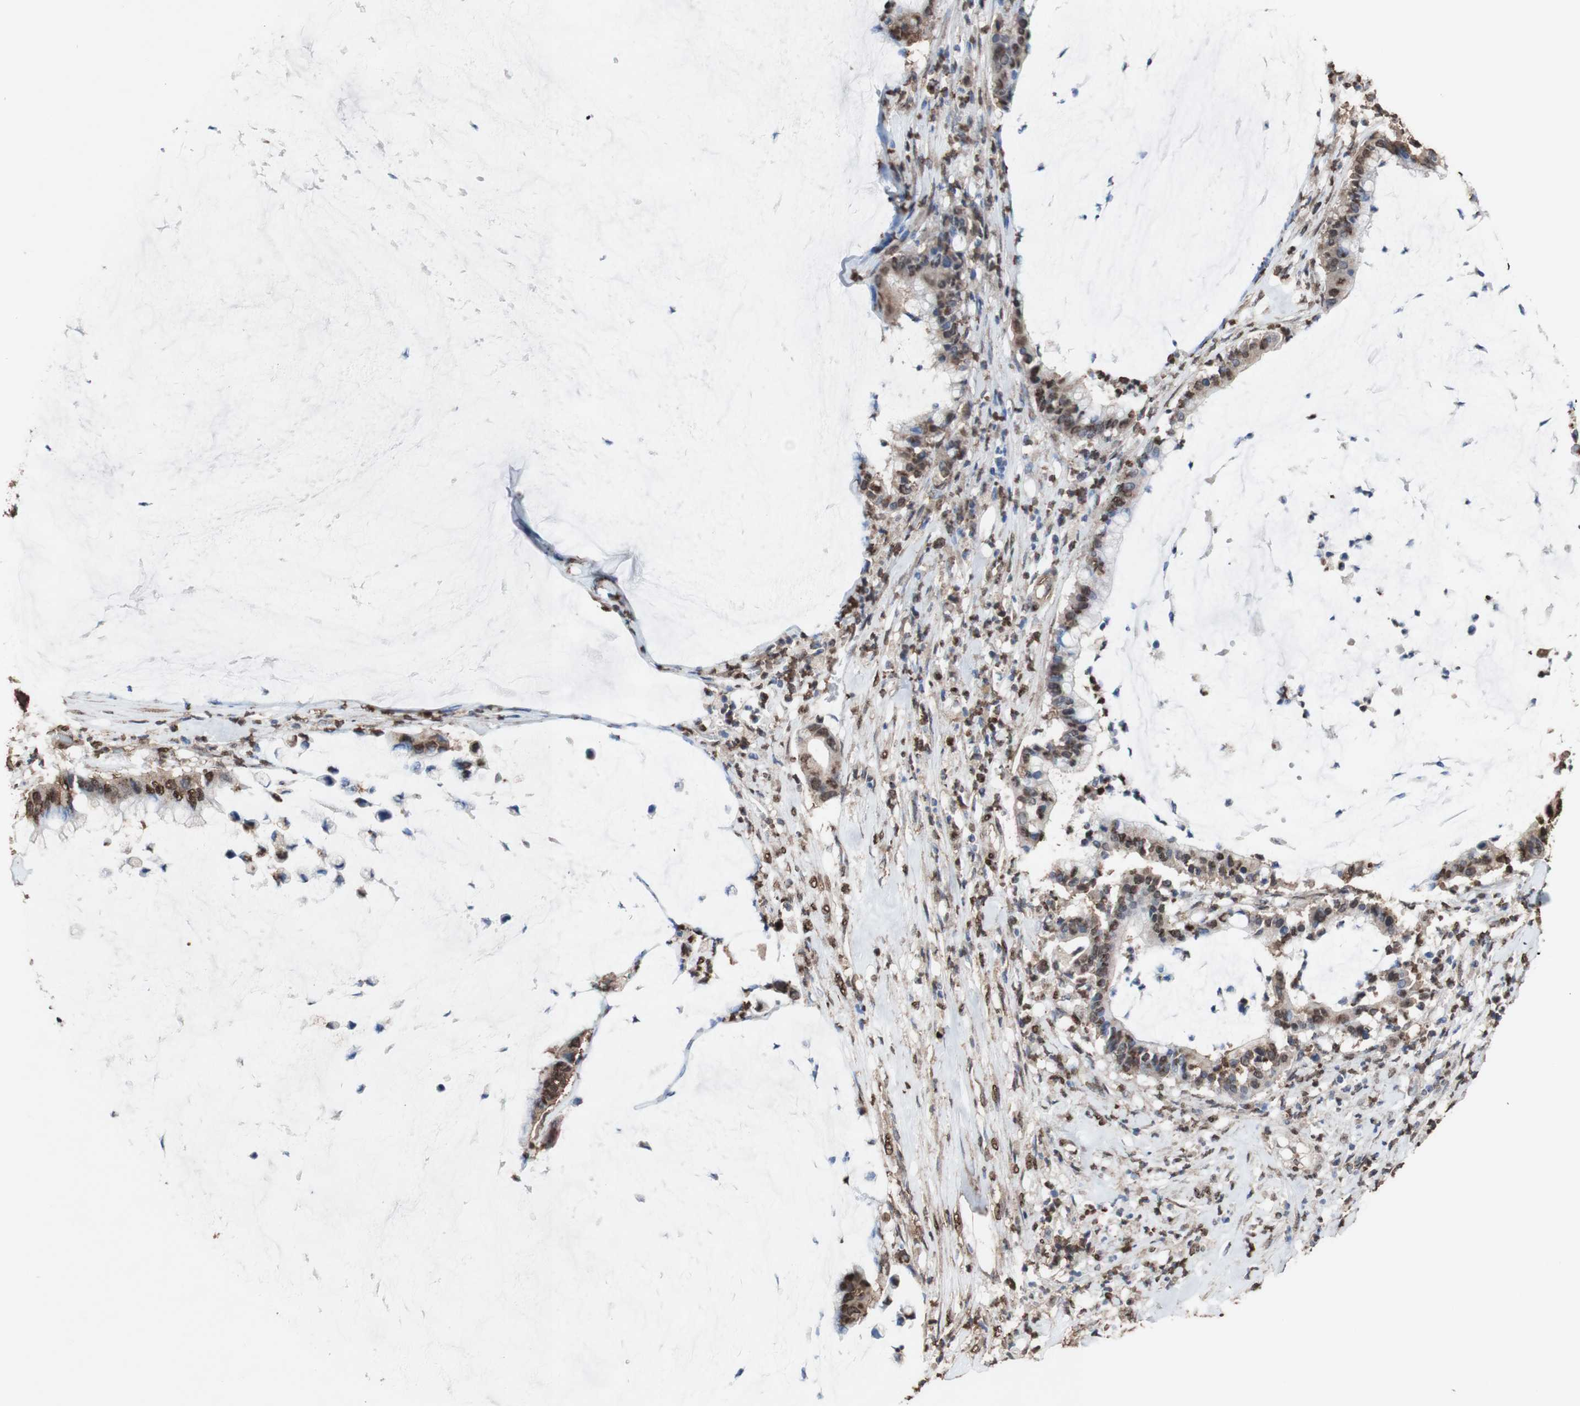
{"staining": {"intensity": "moderate", "quantity": "25%-75%", "location": "cytoplasmic/membranous,nuclear"}, "tissue": "pancreatic cancer", "cell_type": "Tumor cells", "image_type": "cancer", "snomed": [{"axis": "morphology", "description": "Adenocarcinoma, NOS"}, {"axis": "topography", "description": "Pancreas"}], "caption": "Immunohistochemical staining of adenocarcinoma (pancreatic) reveals medium levels of moderate cytoplasmic/membranous and nuclear staining in approximately 25%-75% of tumor cells.", "gene": "PIDD1", "patient": {"sex": "male", "age": 41}}